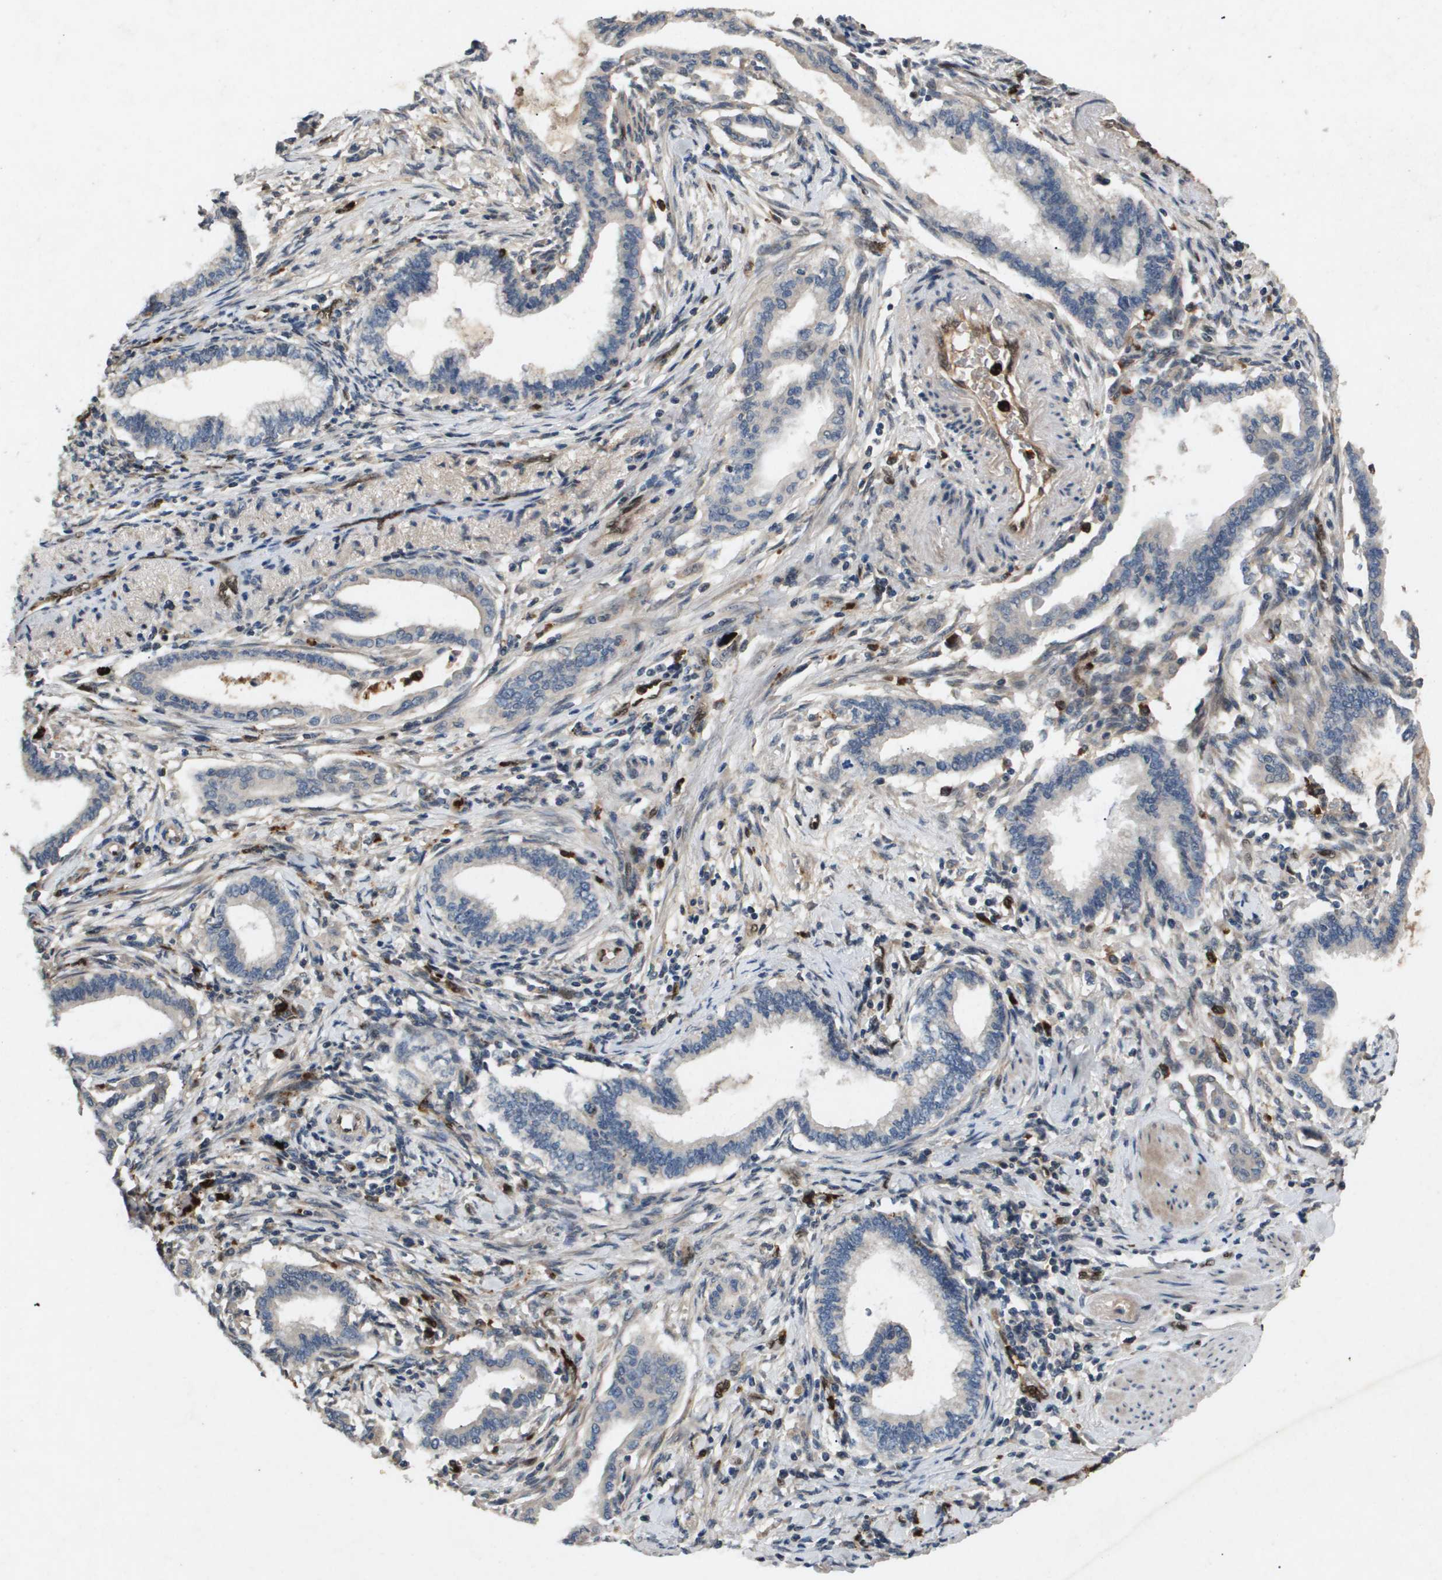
{"staining": {"intensity": "negative", "quantity": "none", "location": "none"}, "tissue": "pancreatic cancer", "cell_type": "Tumor cells", "image_type": "cancer", "snomed": [{"axis": "morphology", "description": "Adenocarcinoma, NOS"}, {"axis": "topography", "description": "Pancreas"}], "caption": "A high-resolution photomicrograph shows IHC staining of pancreatic cancer, which shows no significant staining in tumor cells.", "gene": "ERG", "patient": {"sex": "female", "age": 64}}